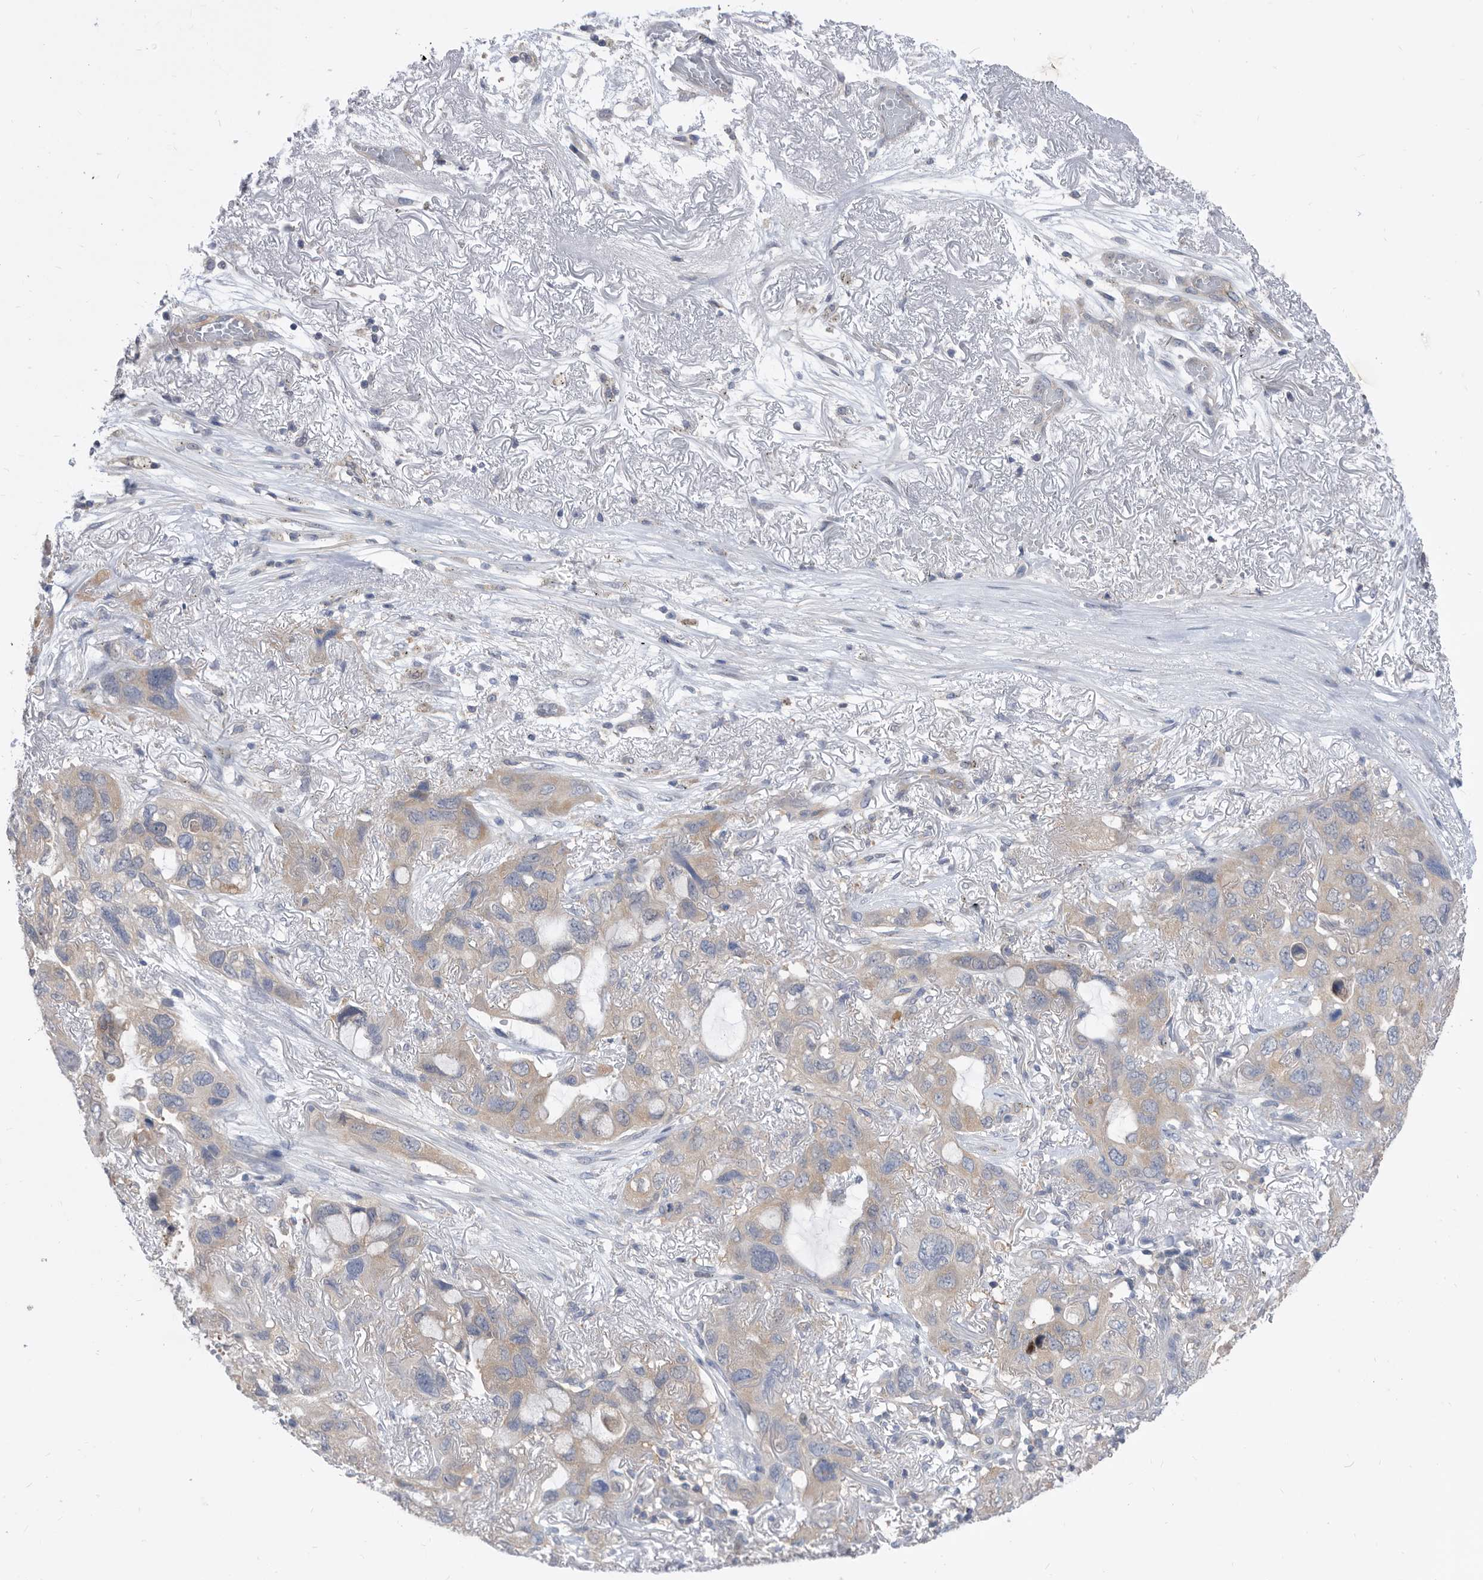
{"staining": {"intensity": "weak", "quantity": "25%-75%", "location": "cytoplasmic/membranous"}, "tissue": "lung cancer", "cell_type": "Tumor cells", "image_type": "cancer", "snomed": [{"axis": "morphology", "description": "Squamous cell carcinoma, NOS"}, {"axis": "topography", "description": "Lung"}], "caption": "Immunohistochemistry of human lung cancer reveals low levels of weak cytoplasmic/membranous positivity in about 25%-75% of tumor cells.", "gene": "CCT4", "patient": {"sex": "female", "age": 73}}